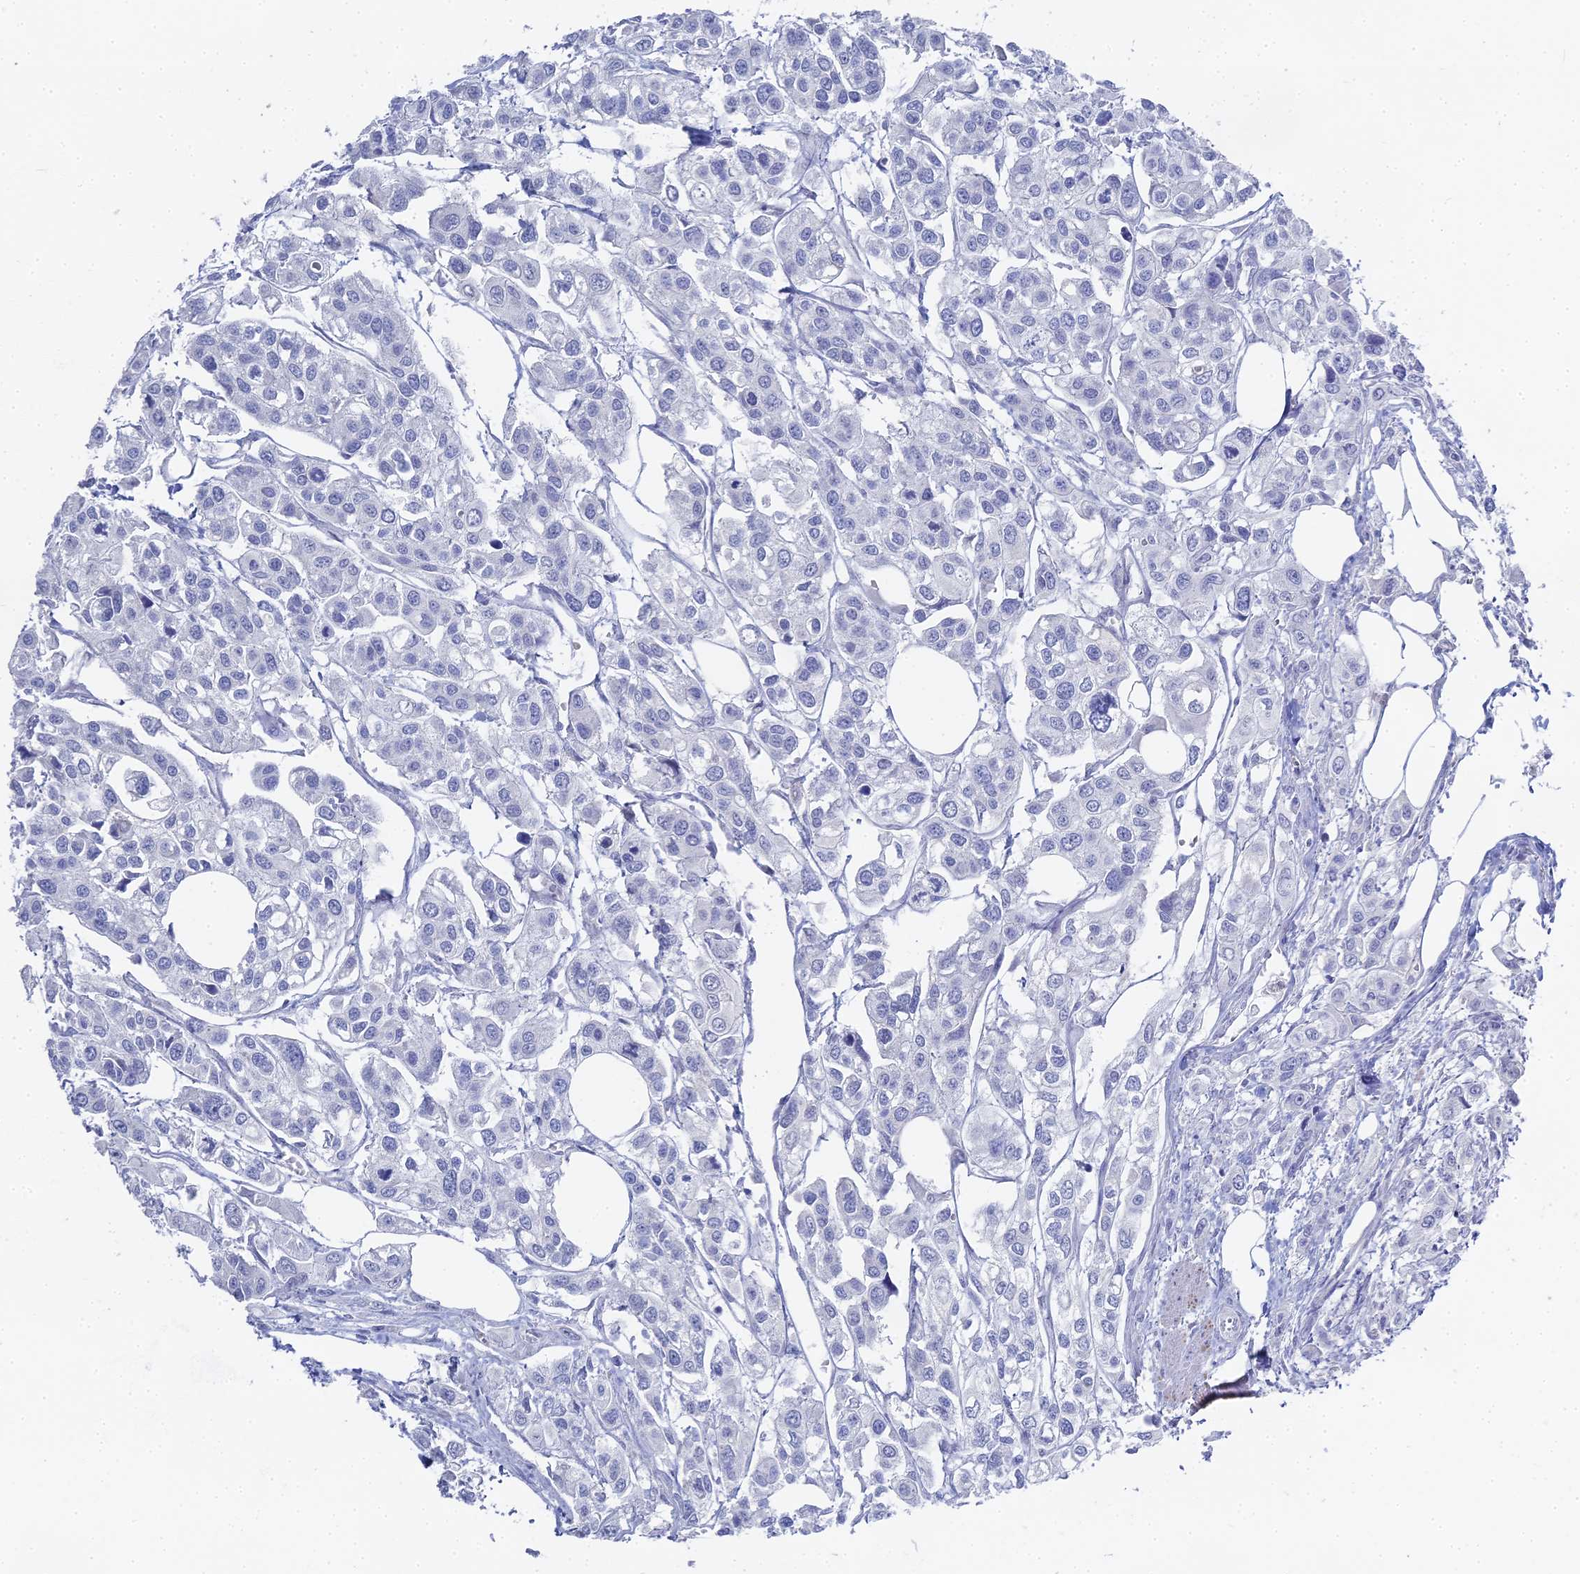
{"staining": {"intensity": "negative", "quantity": "none", "location": "none"}, "tissue": "urothelial cancer", "cell_type": "Tumor cells", "image_type": "cancer", "snomed": [{"axis": "morphology", "description": "Urothelial carcinoma, High grade"}, {"axis": "topography", "description": "Urinary bladder"}], "caption": "Urothelial cancer was stained to show a protein in brown. There is no significant staining in tumor cells.", "gene": "ALPP", "patient": {"sex": "male", "age": 67}}